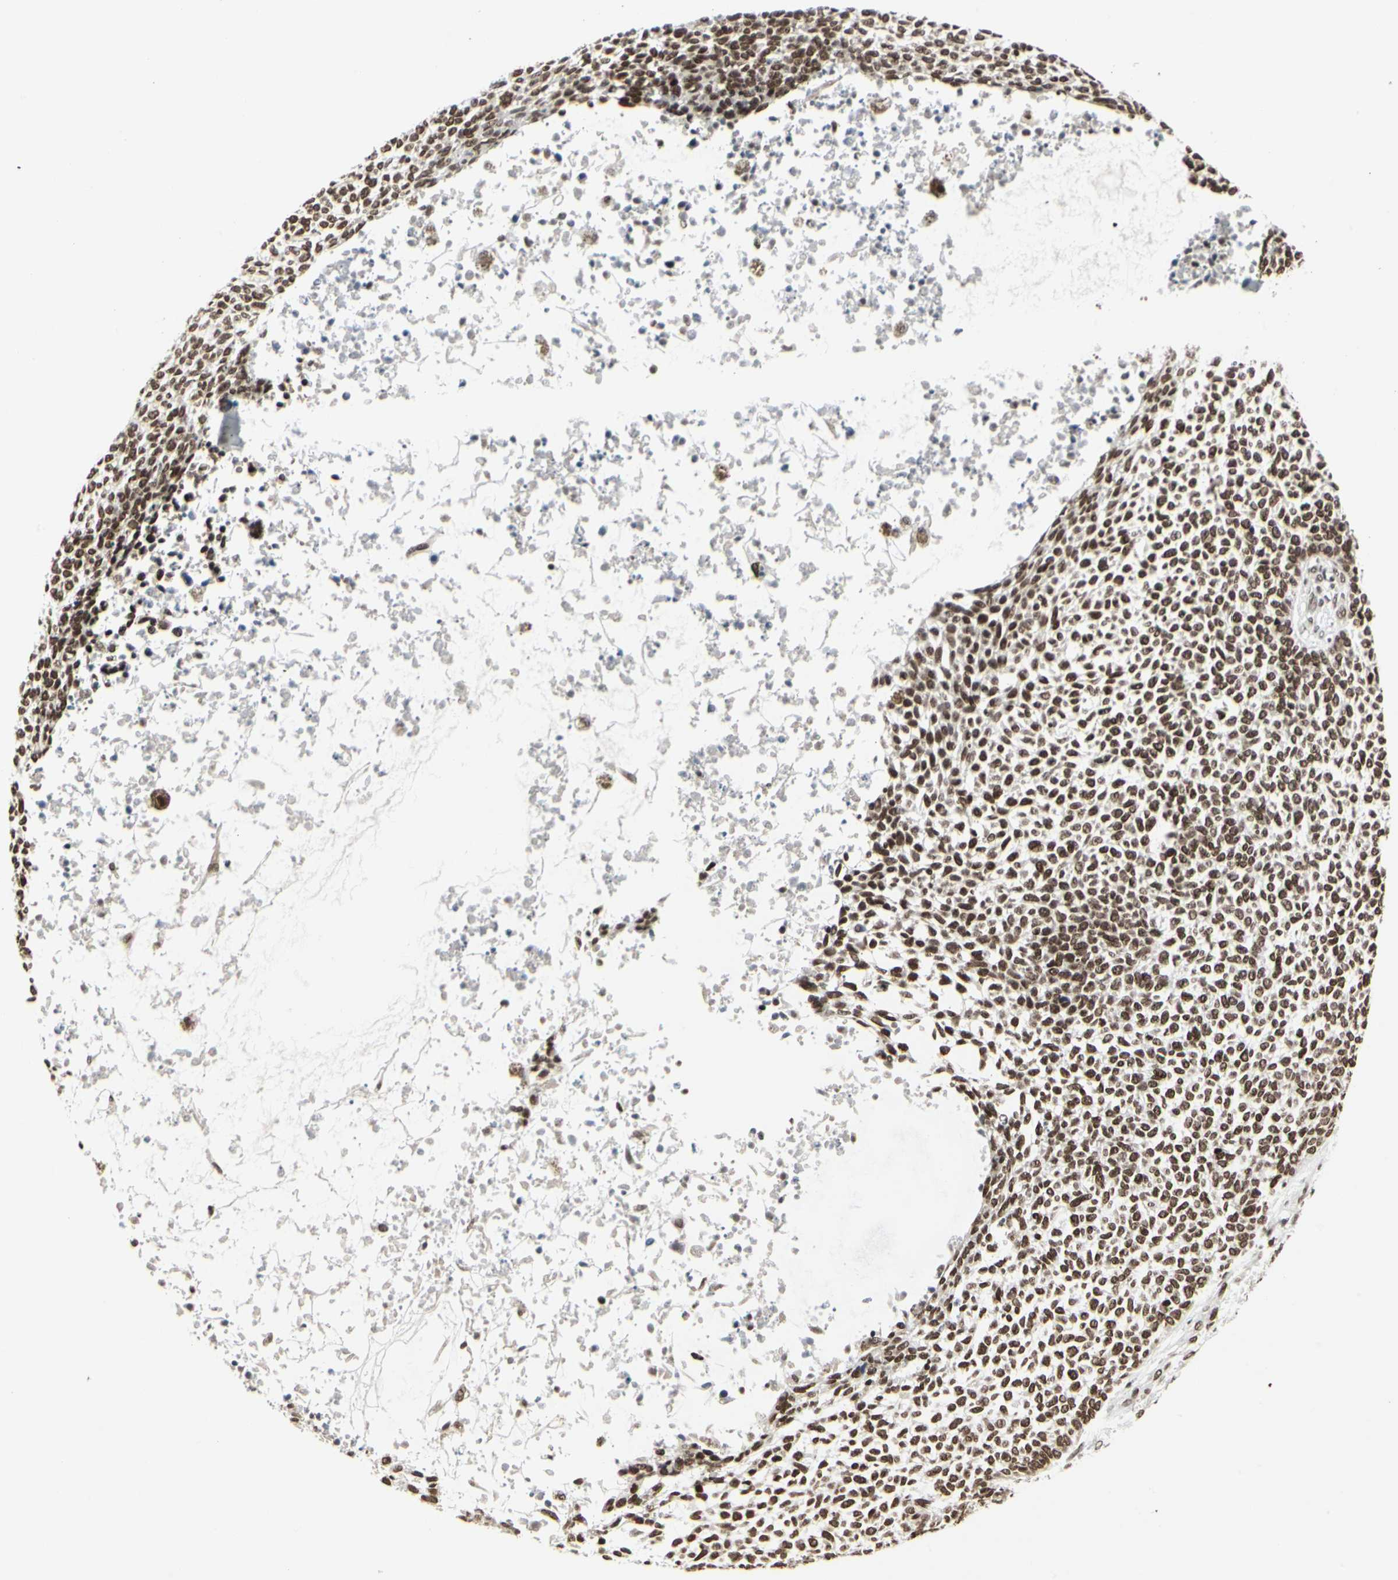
{"staining": {"intensity": "strong", "quantity": ">75%", "location": "nuclear"}, "tissue": "skin cancer", "cell_type": "Tumor cells", "image_type": "cancer", "snomed": [{"axis": "morphology", "description": "Basal cell carcinoma"}, {"axis": "topography", "description": "Skin"}], "caption": "A brown stain shows strong nuclear expression of a protein in human skin cancer (basal cell carcinoma) tumor cells. The staining was performed using DAB, with brown indicating positive protein expression. Nuclei are stained blue with hematoxylin.", "gene": "HMG20A", "patient": {"sex": "female", "age": 84}}